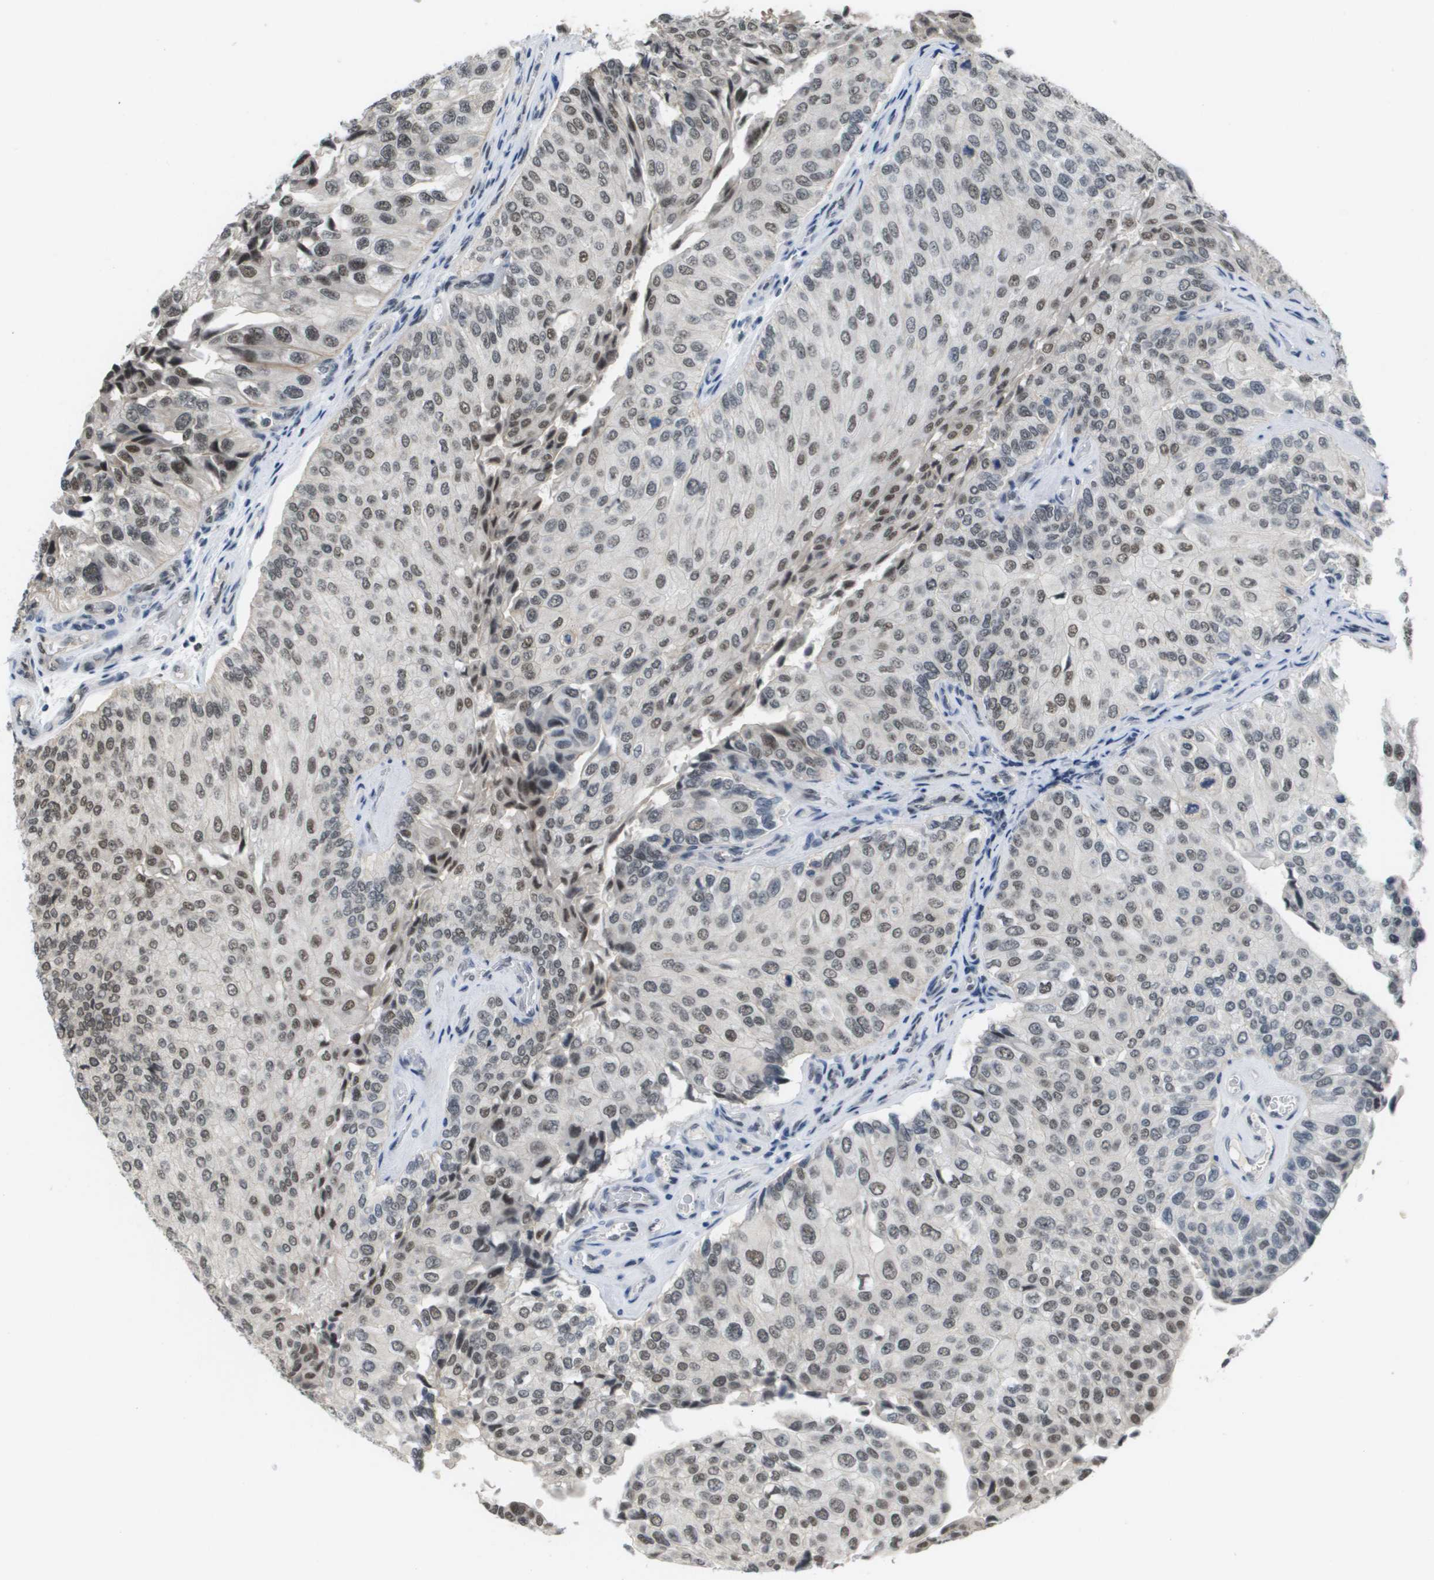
{"staining": {"intensity": "moderate", "quantity": ">75%", "location": "nuclear"}, "tissue": "urothelial cancer", "cell_type": "Tumor cells", "image_type": "cancer", "snomed": [{"axis": "morphology", "description": "Urothelial carcinoma, High grade"}, {"axis": "topography", "description": "Kidney"}, {"axis": "topography", "description": "Urinary bladder"}], "caption": "Tumor cells display moderate nuclear staining in about >75% of cells in high-grade urothelial carcinoma.", "gene": "ISY1", "patient": {"sex": "male", "age": 77}}